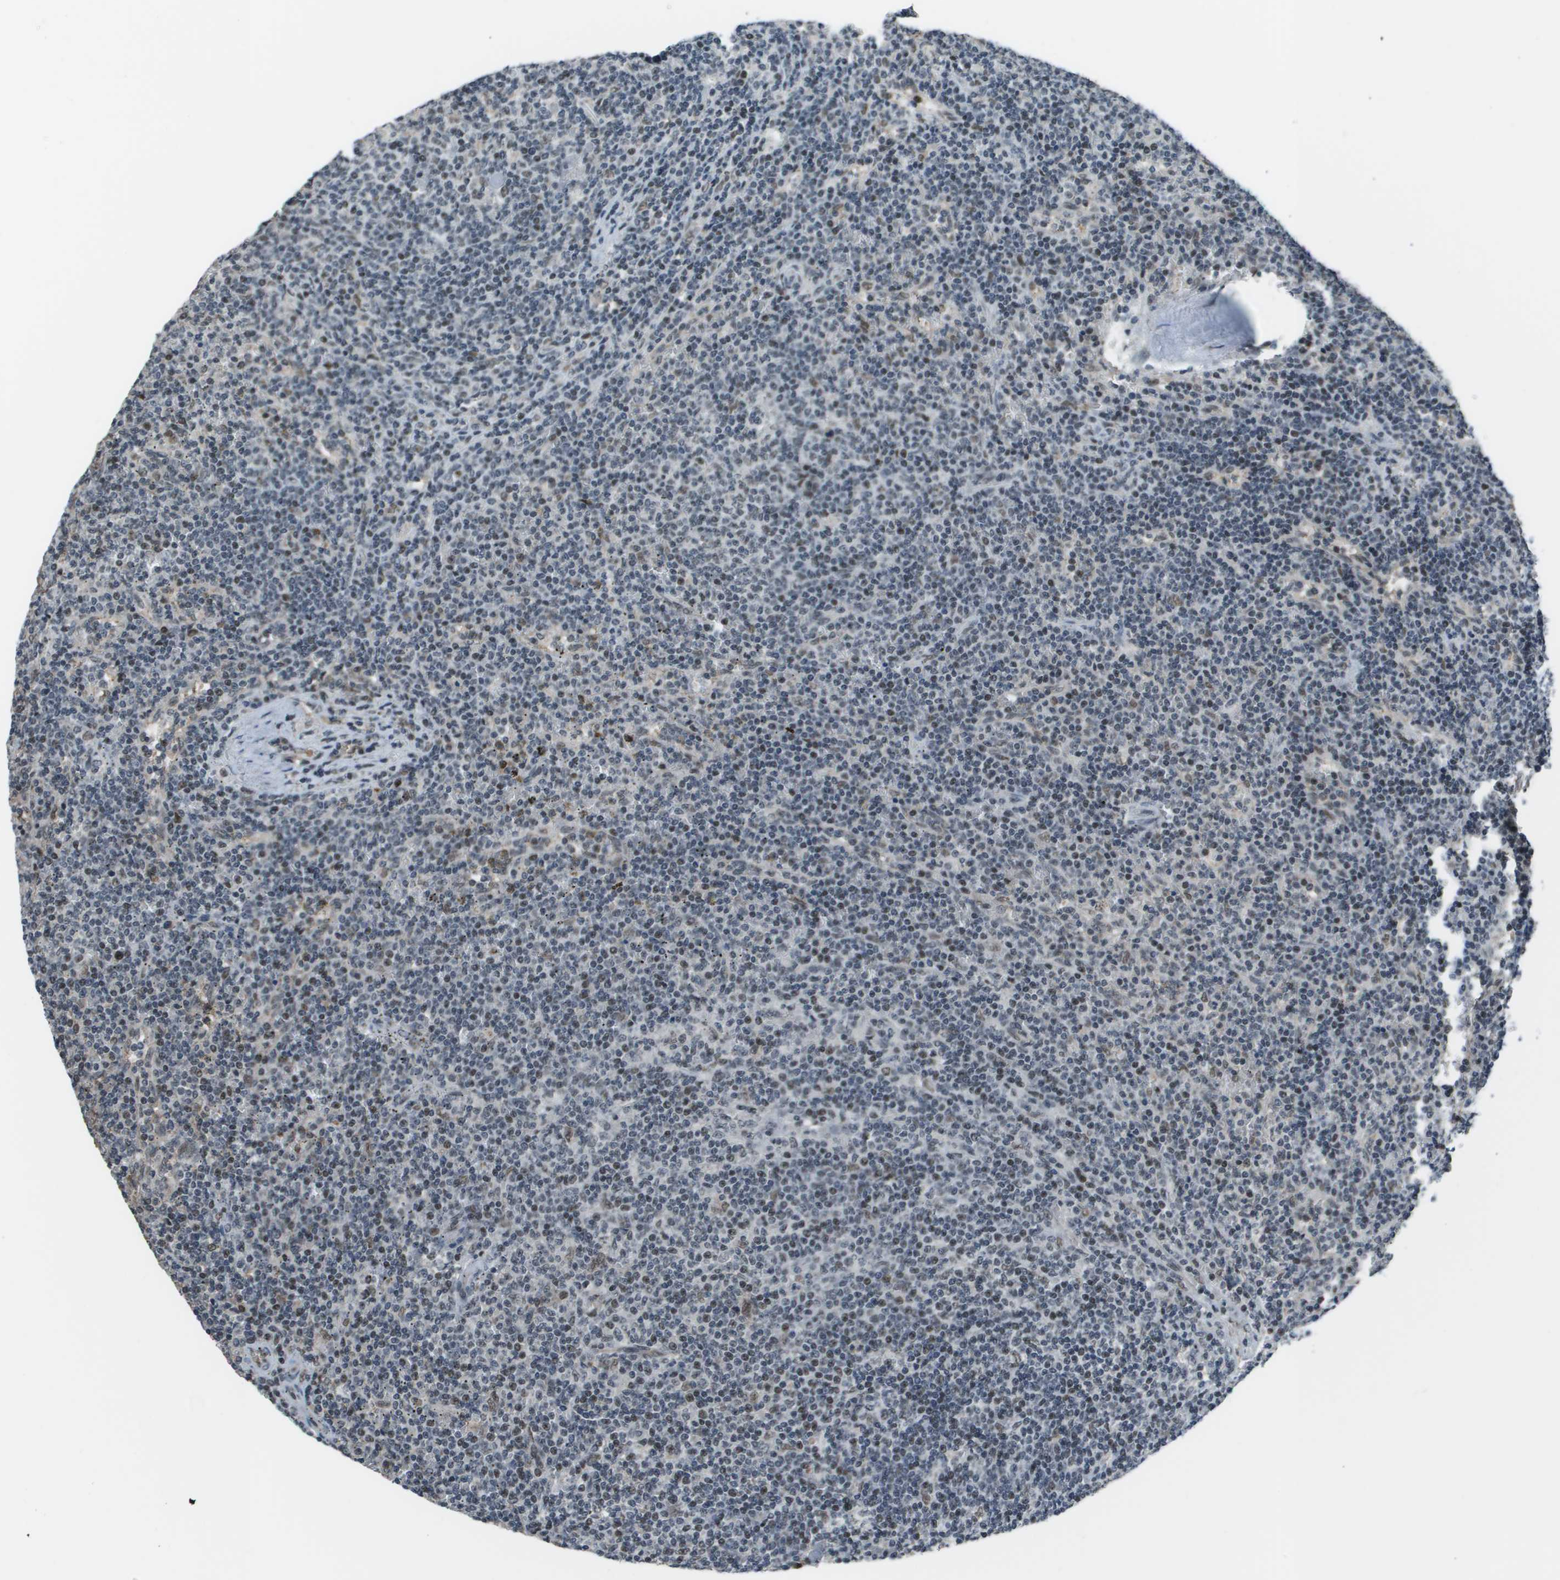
{"staining": {"intensity": "weak", "quantity": "25%-75%", "location": "nuclear"}, "tissue": "lymphoma", "cell_type": "Tumor cells", "image_type": "cancer", "snomed": [{"axis": "morphology", "description": "Malignant lymphoma, non-Hodgkin's type, Low grade"}, {"axis": "topography", "description": "Spleen"}], "caption": "The histopathology image demonstrates staining of lymphoma, revealing weak nuclear protein expression (brown color) within tumor cells.", "gene": "THRAP3", "patient": {"sex": "female", "age": 50}}